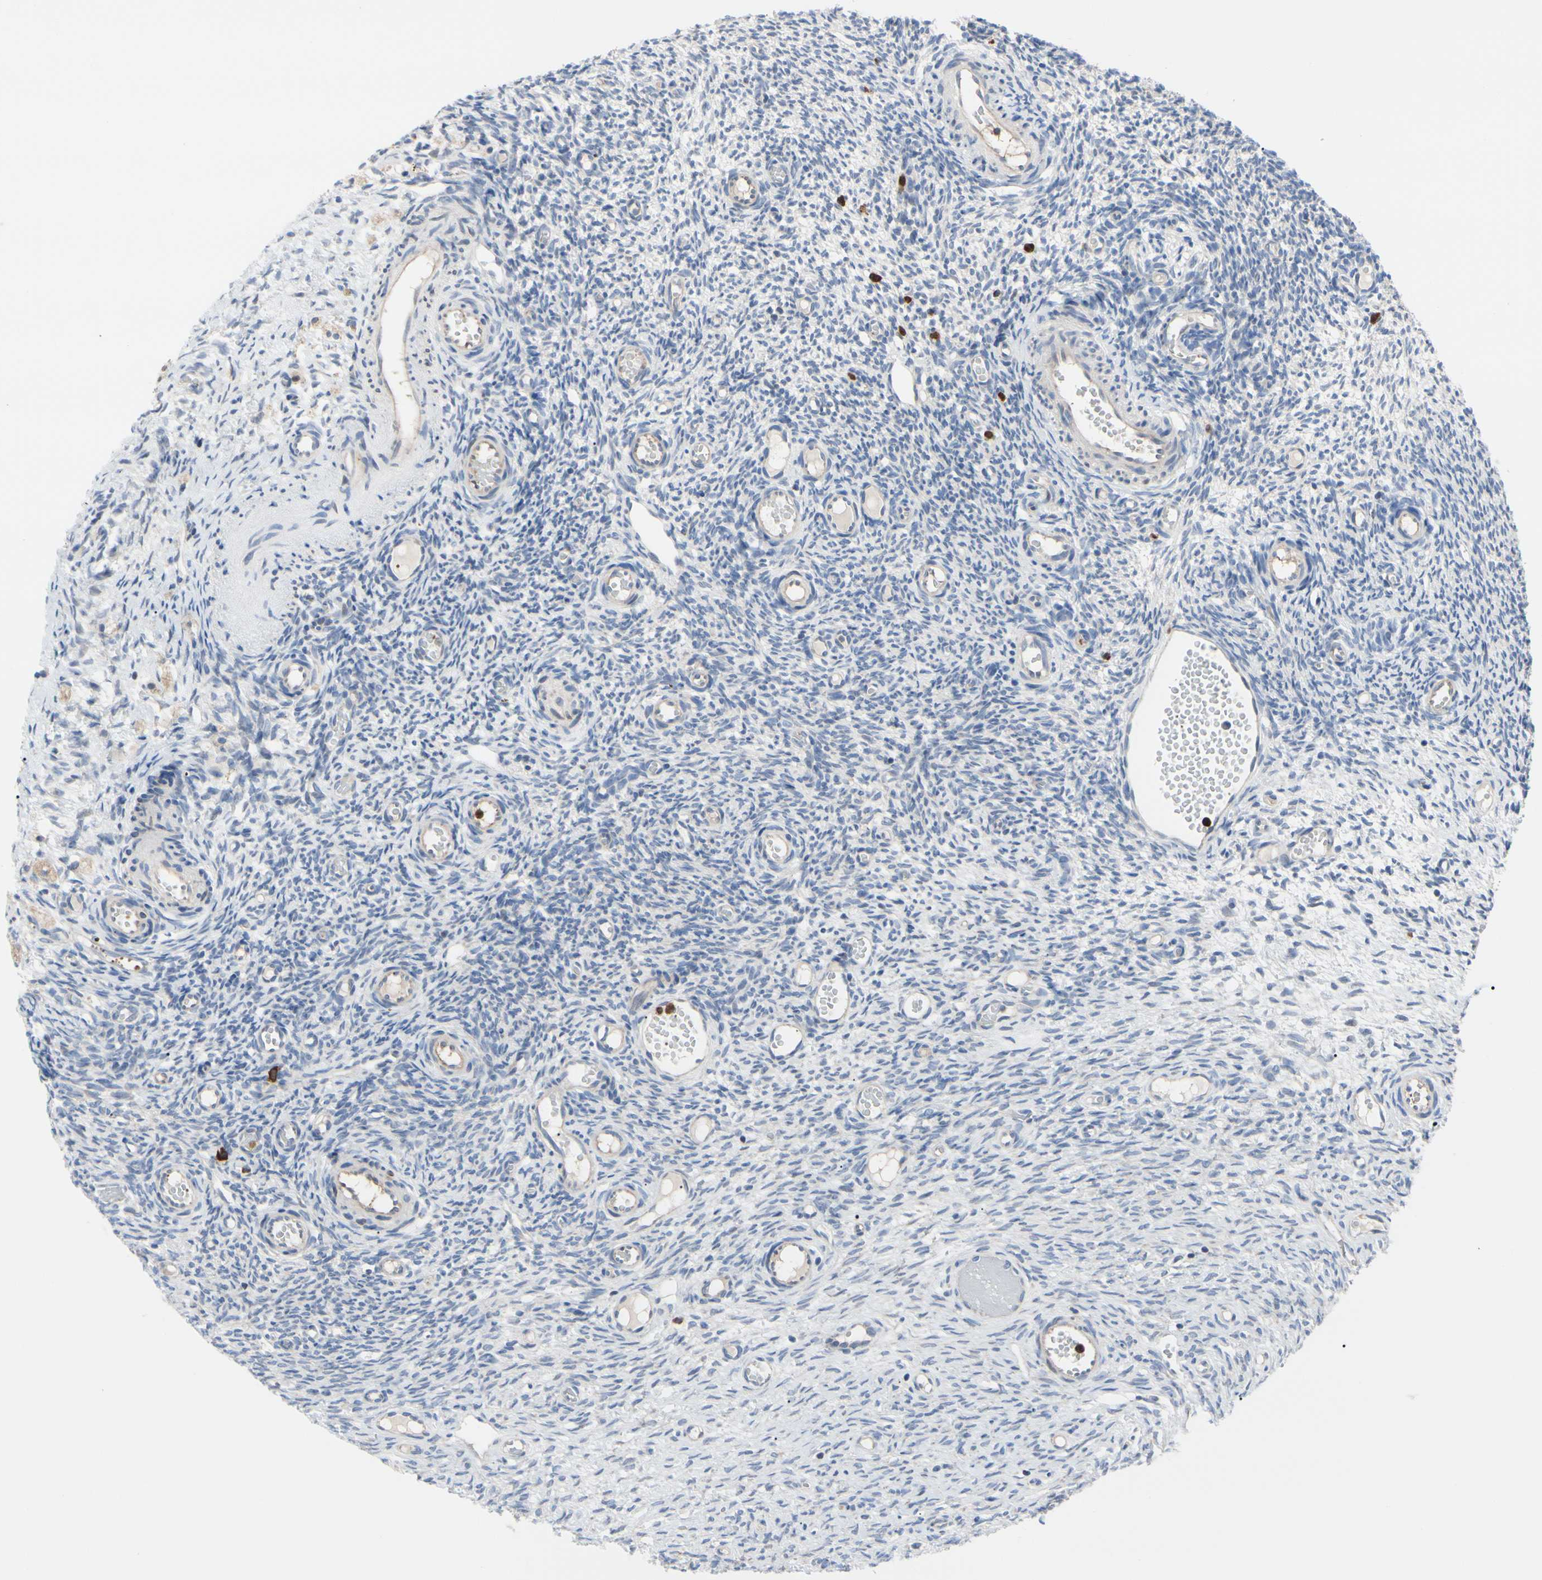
{"staining": {"intensity": "negative", "quantity": "none", "location": "none"}, "tissue": "ovary", "cell_type": "Ovarian stroma cells", "image_type": "normal", "snomed": [{"axis": "morphology", "description": "Normal tissue, NOS"}, {"axis": "topography", "description": "Ovary"}], "caption": "An immunohistochemistry photomicrograph of benign ovary is shown. There is no staining in ovarian stroma cells of ovary. (DAB (3,3'-diaminobenzidine) immunohistochemistry, high magnification).", "gene": "MCL1", "patient": {"sex": "female", "age": 35}}